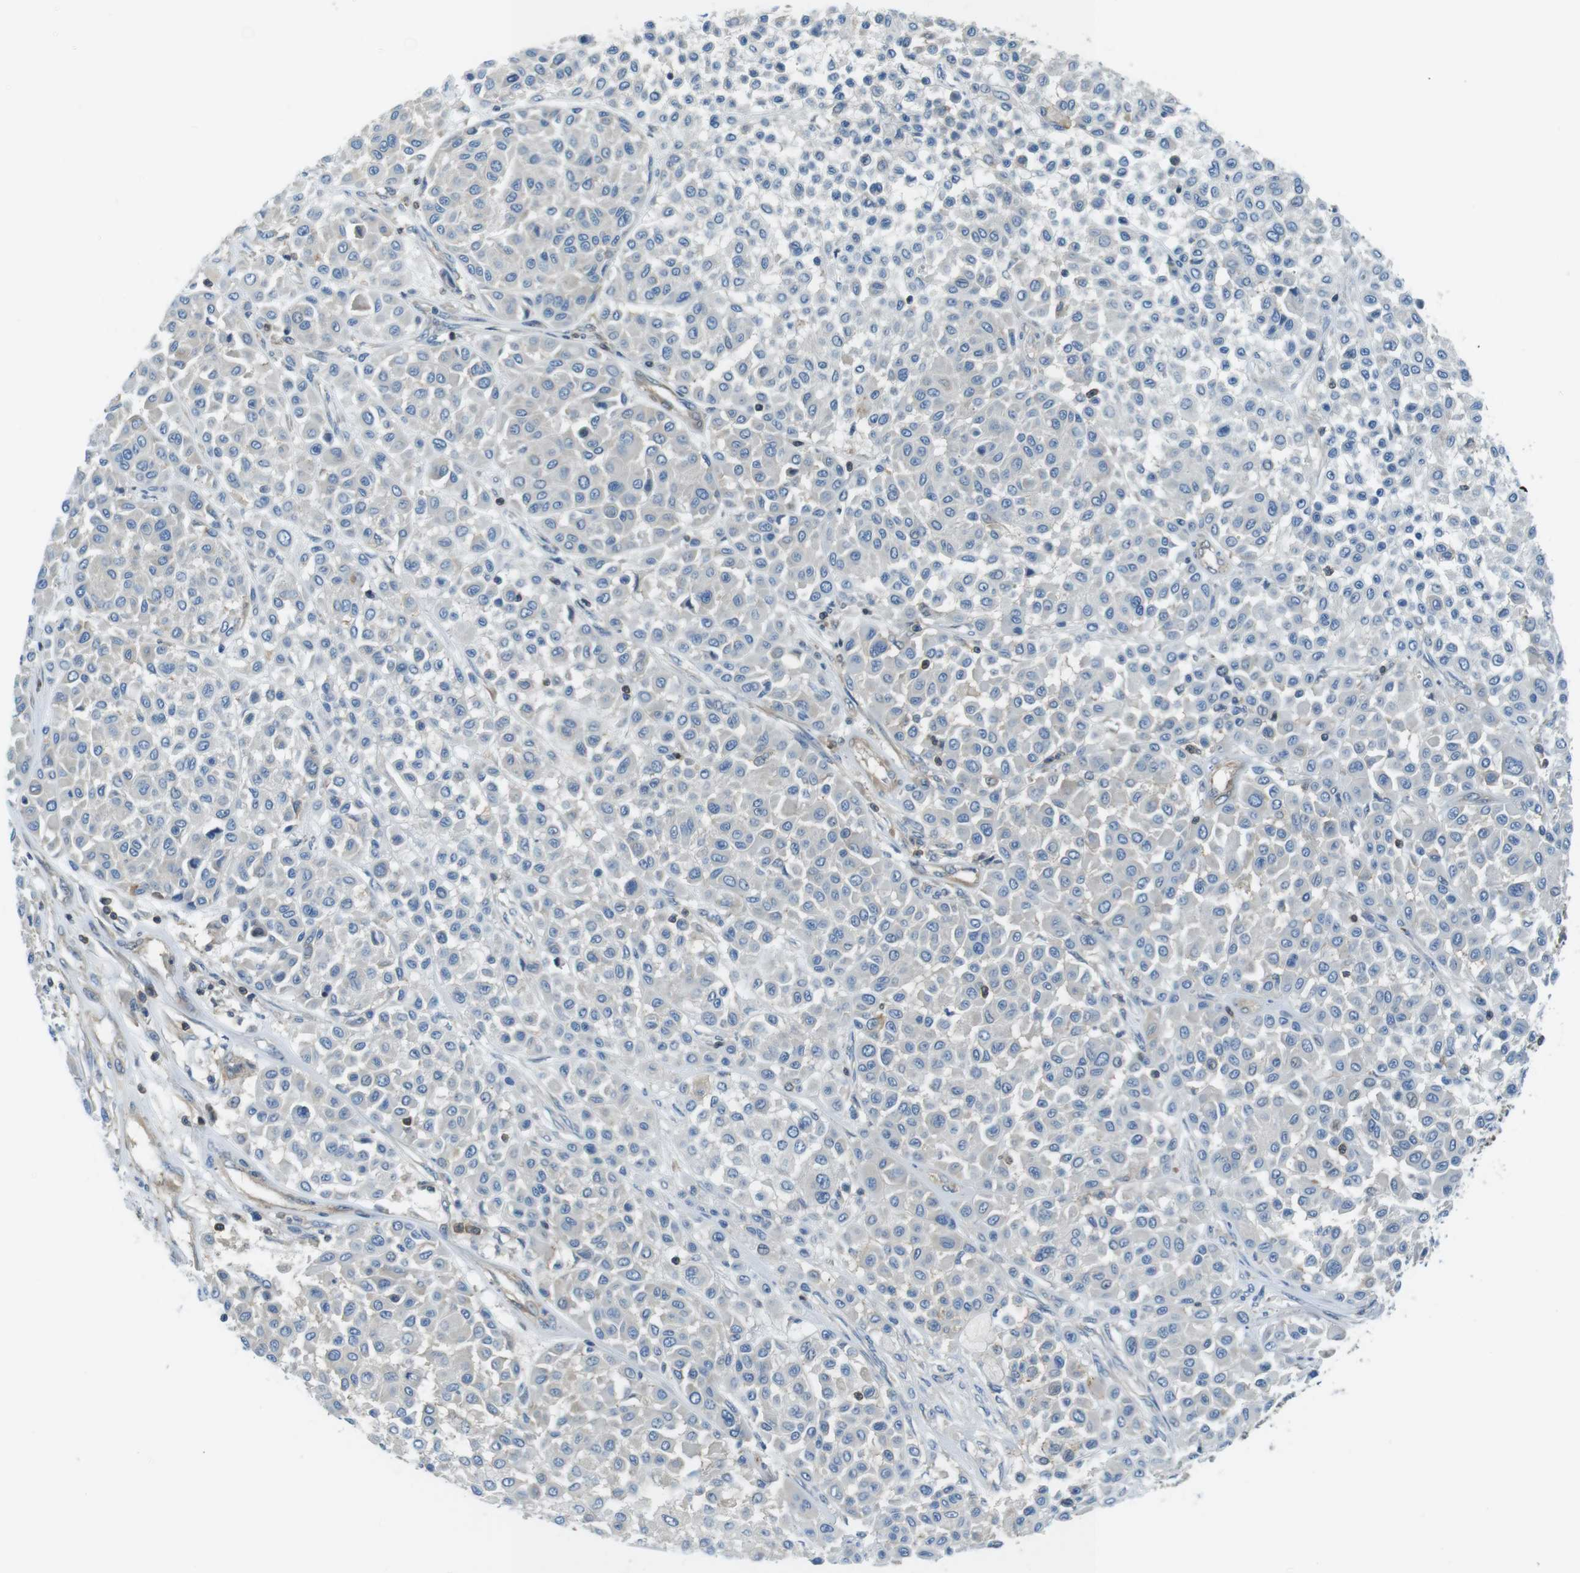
{"staining": {"intensity": "negative", "quantity": "none", "location": "none"}, "tissue": "melanoma", "cell_type": "Tumor cells", "image_type": "cancer", "snomed": [{"axis": "morphology", "description": "Malignant melanoma, Metastatic site"}, {"axis": "topography", "description": "Soft tissue"}], "caption": "A micrograph of melanoma stained for a protein displays no brown staining in tumor cells.", "gene": "TES", "patient": {"sex": "male", "age": 41}}